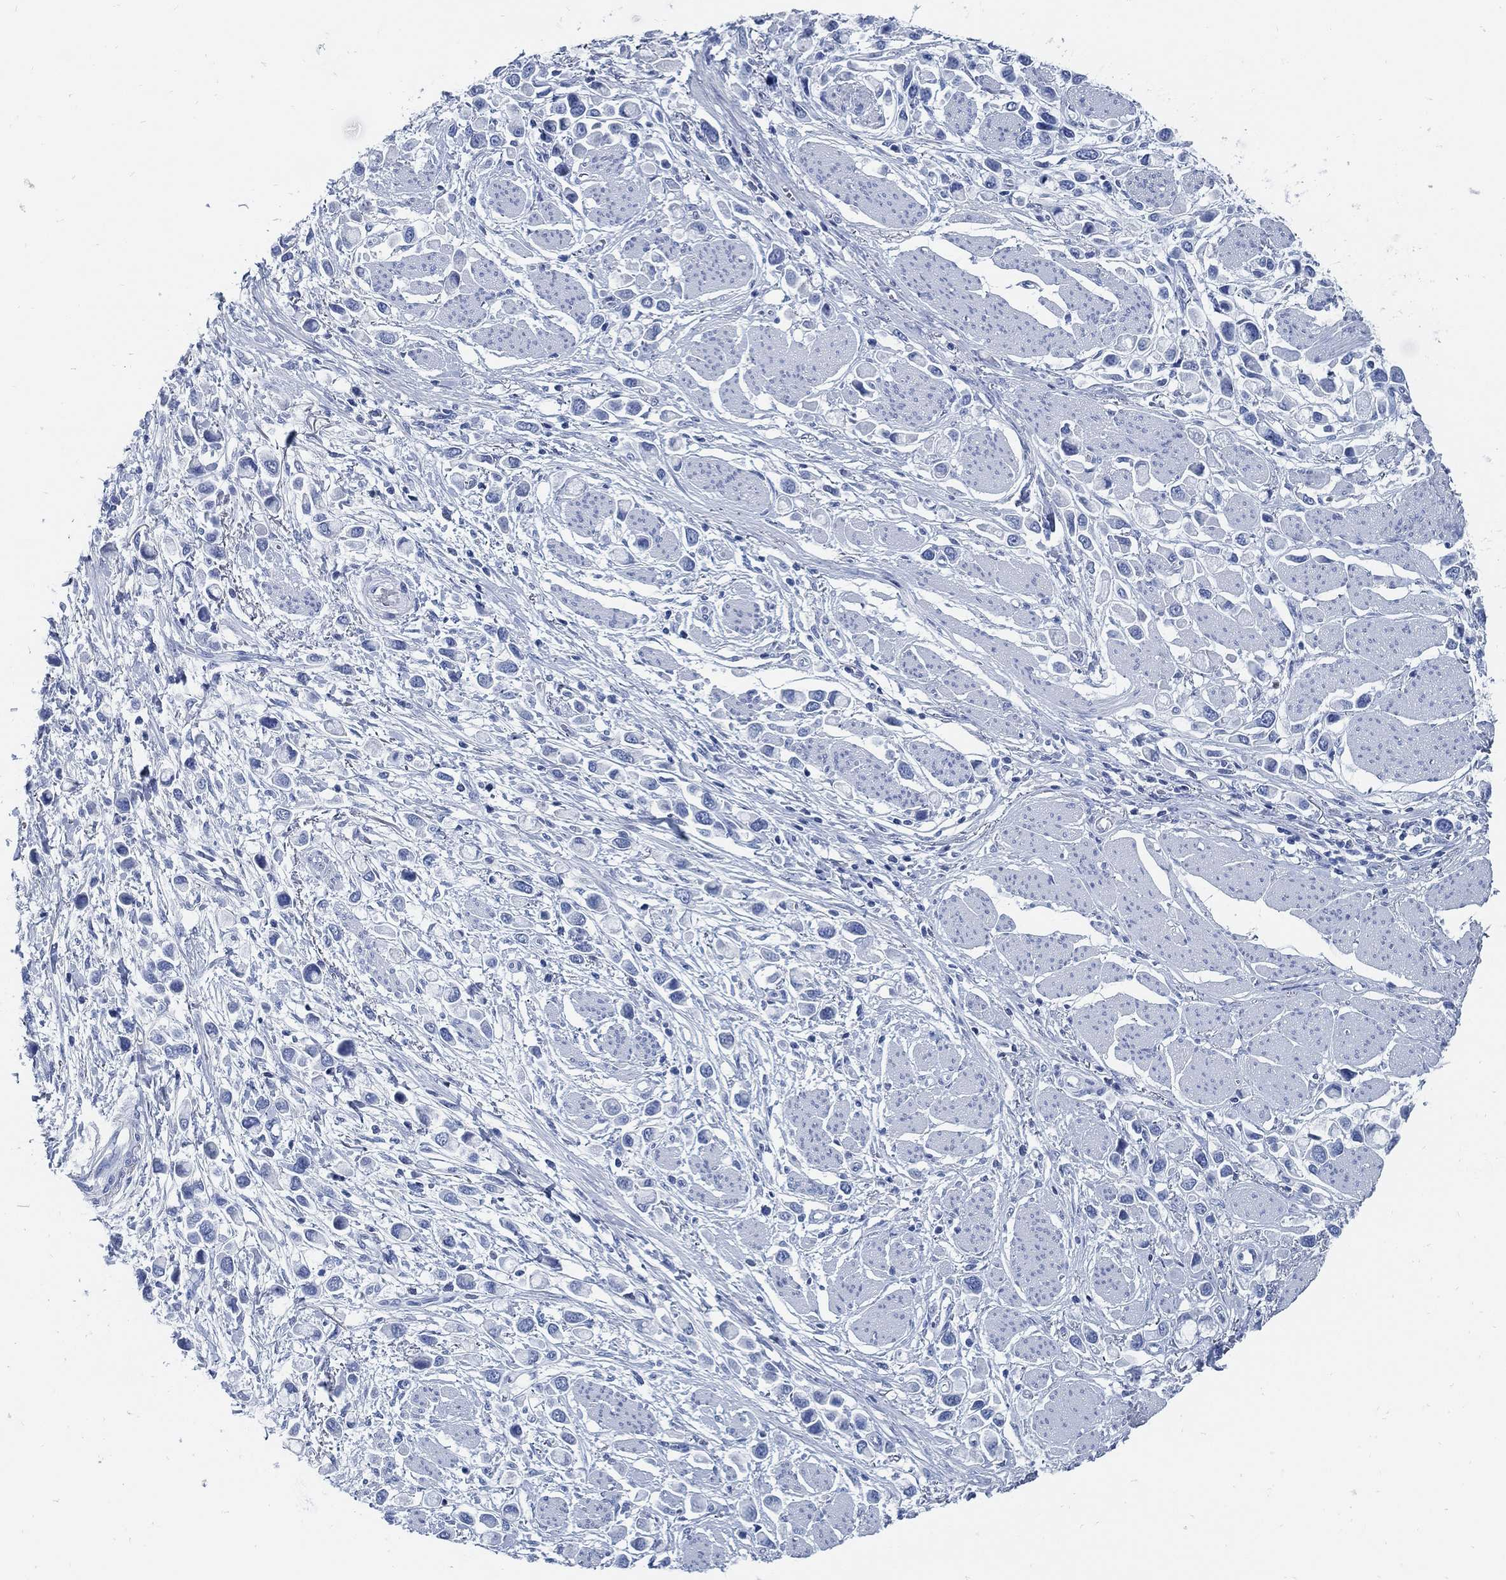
{"staining": {"intensity": "negative", "quantity": "none", "location": "none"}, "tissue": "stomach cancer", "cell_type": "Tumor cells", "image_type": "cancer", "snomed": [{"axis": "morphology", "description": "Adenocarcinoma, NOS"}, {"axis": "topography", "description": "Stomach"}], "caption": "Tumor cells are negative for brown protein staining in stomach cancer (adenocarcinoma).", "gene": "SLC45A1", "patient": {"sex": "female", "age": 81}}